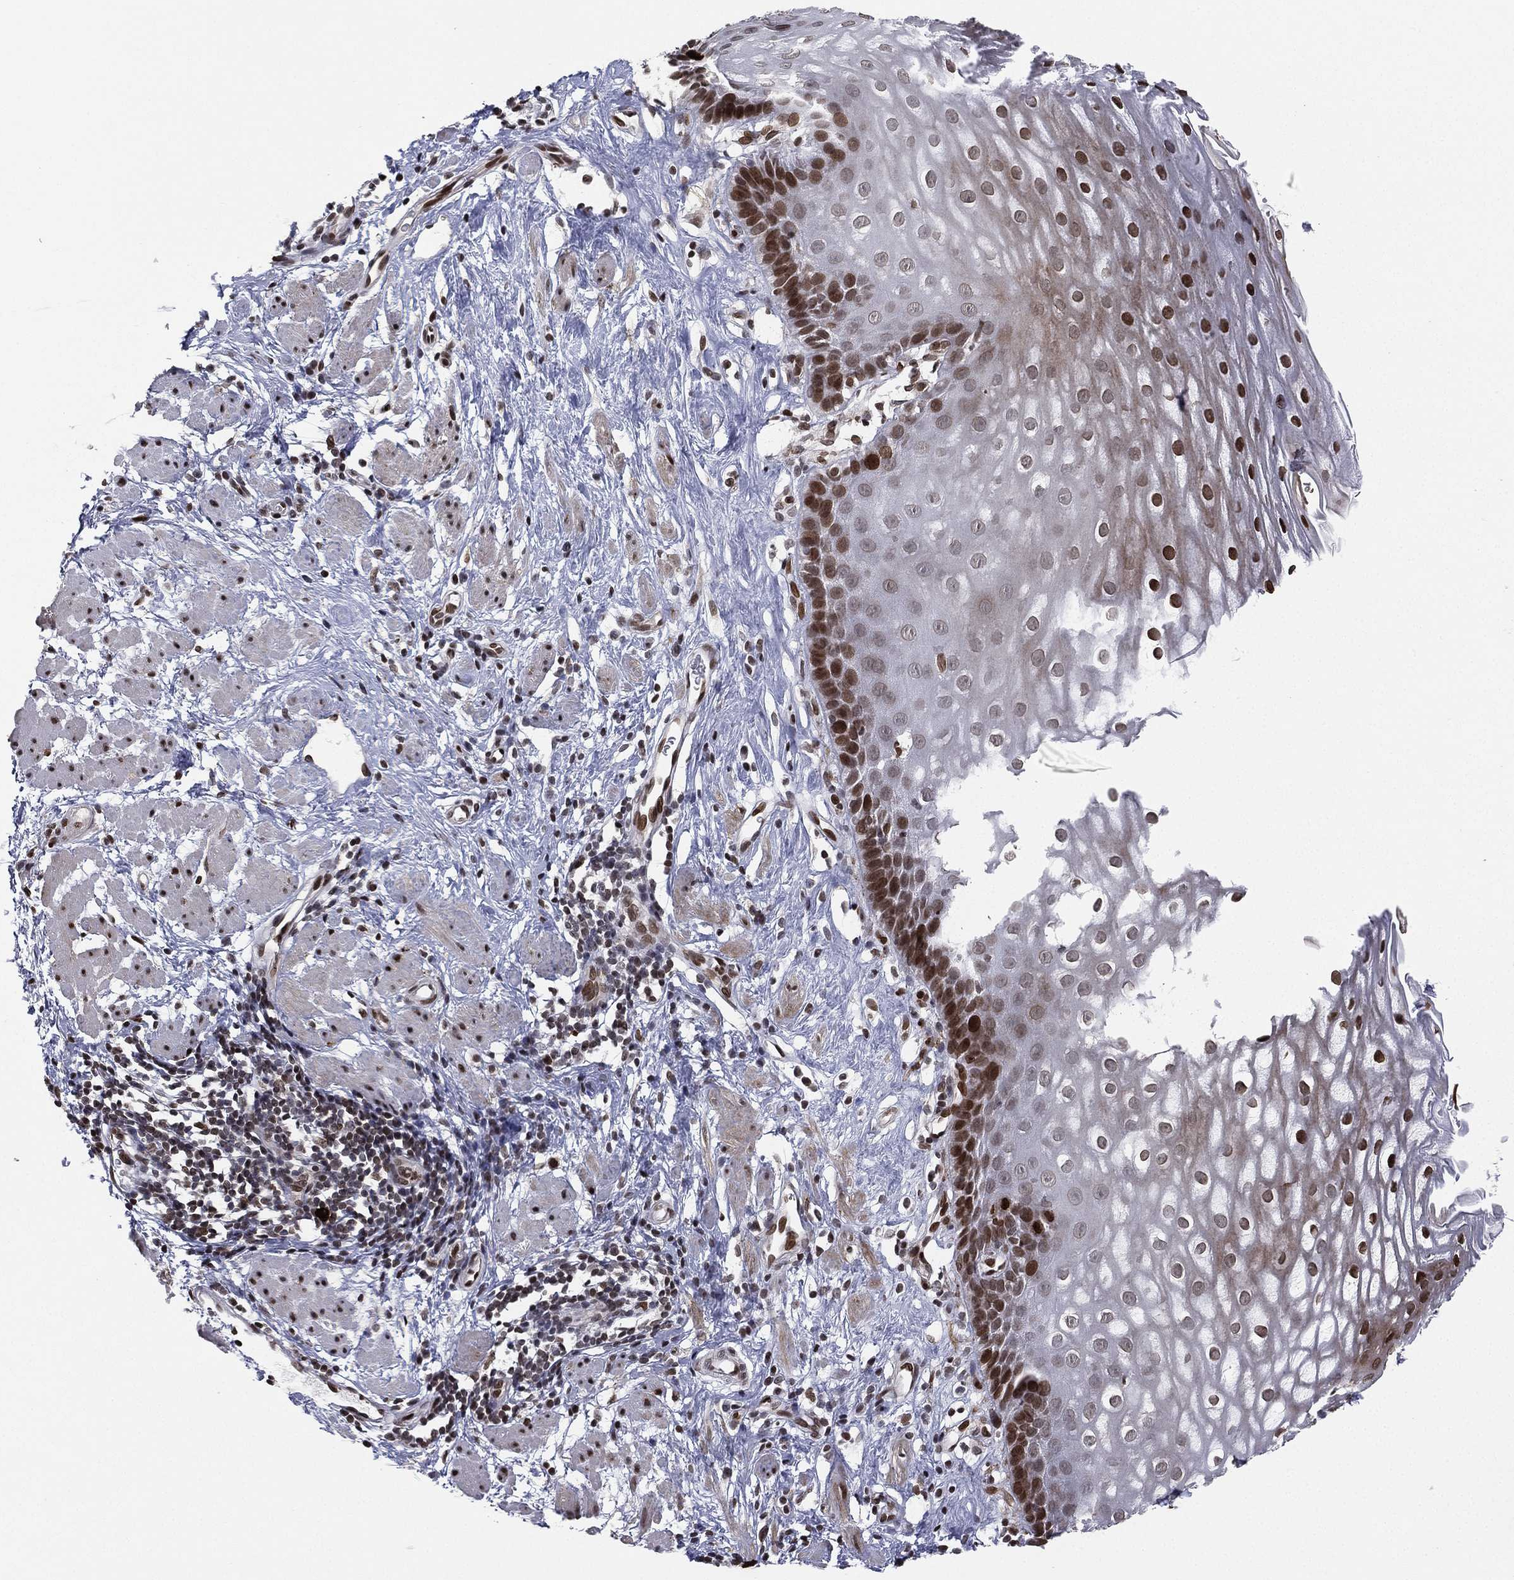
{"staining": {"intensity": "strong", "quantity": ">75%", "location": "nuclear"}, "tissue": "esophagus", "cell_type": "Squamous epithelial cells", "image_type": "normal", "snomed": [{"axis": "morphology", "description": "Normal tissue, NOS"}, {"axis": "topography", "description": "Esophagus"}], "caption": "DAB (3,3'-diaminobenzidine) immunohistochemical staining of normal esophagus displays strong nuclear protein staining in about >75% of squamous epithelial cells. The staining is performed using DAB brown chromogen to label protein expression. The nuclei are counter-stained blue using hematoxylin.", "gene": "LMNB1", "patient": {"sex": "male", "age": 64}}